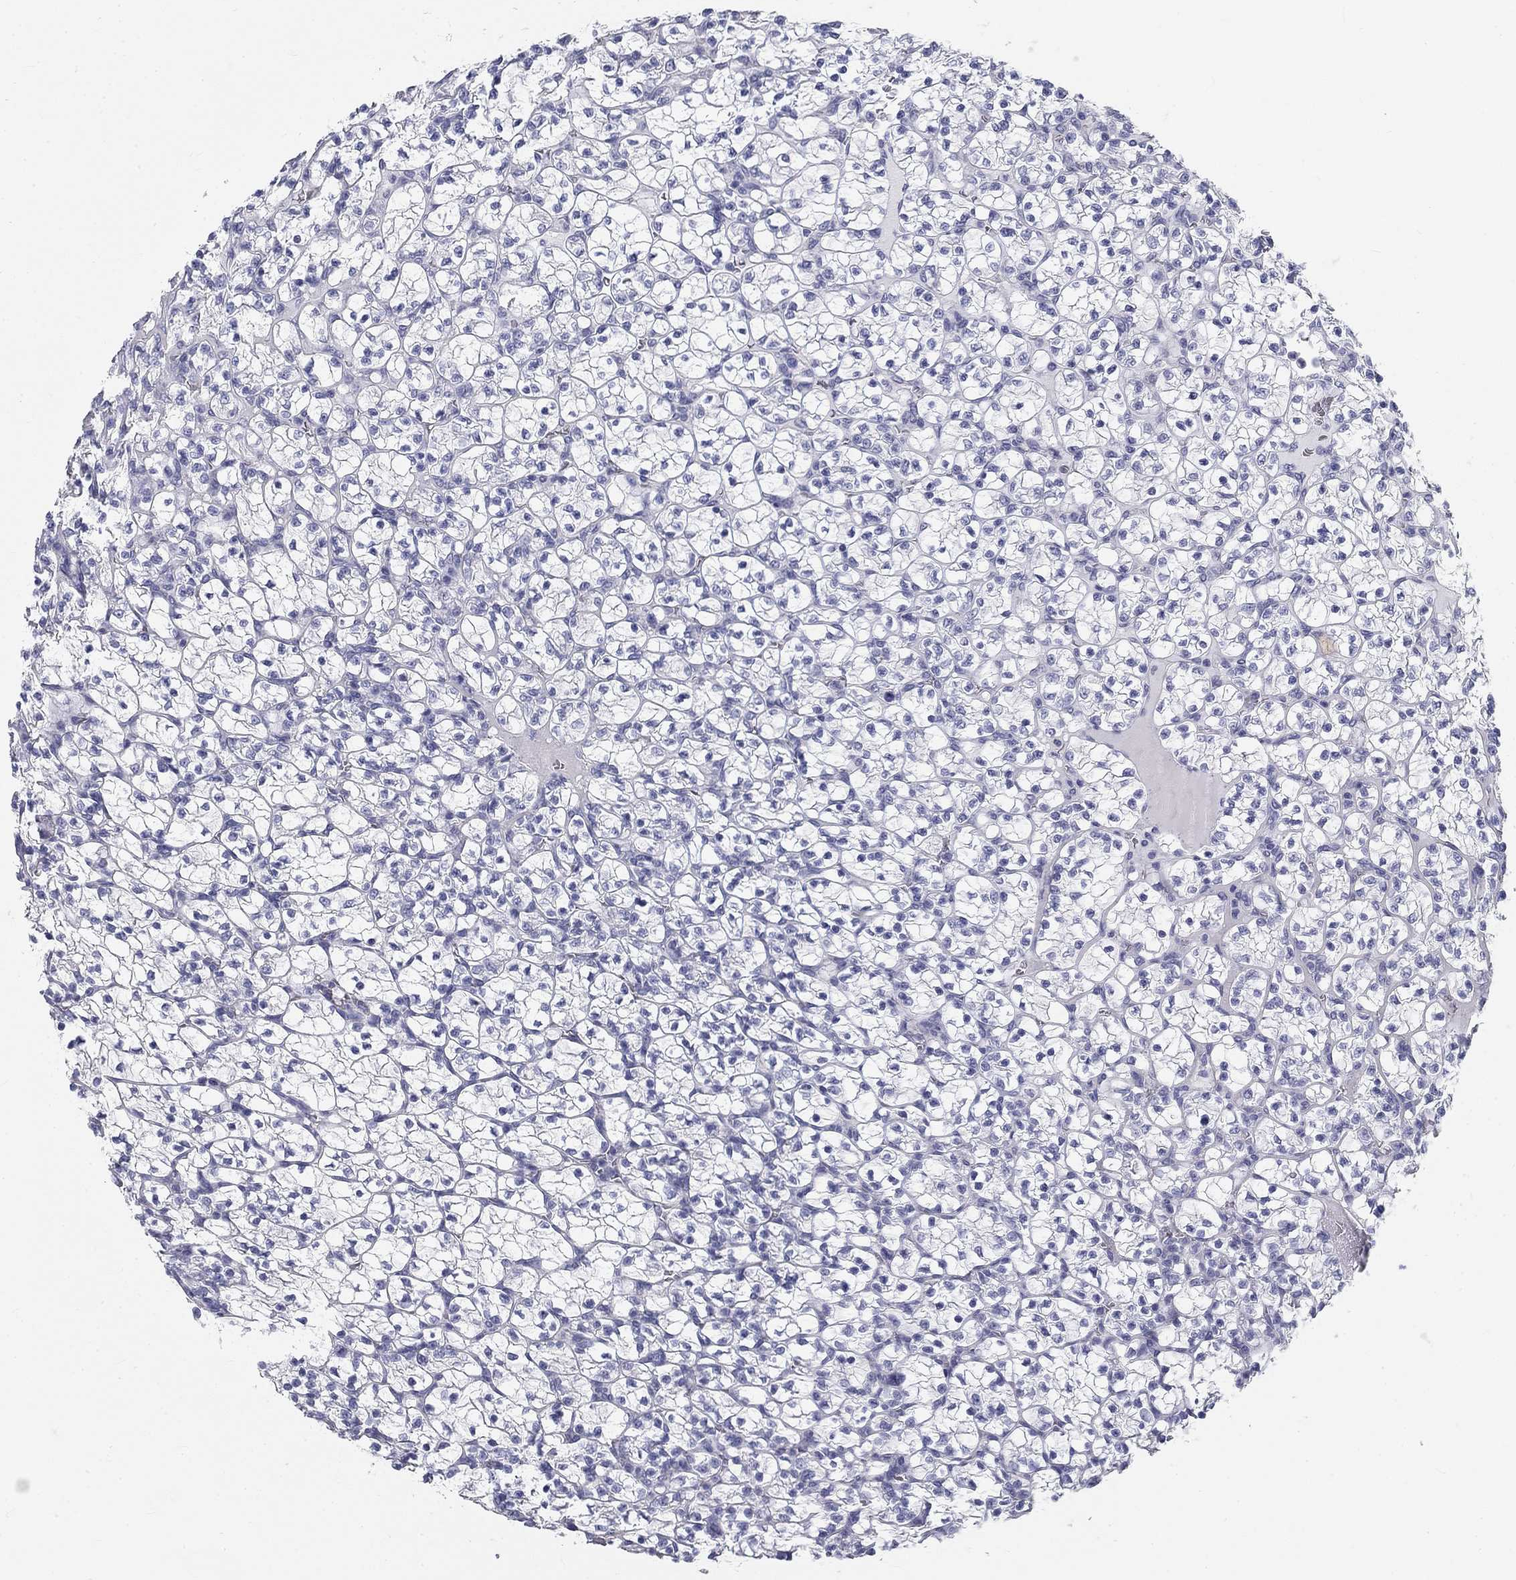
{"staining": {"intensity": "negative", "quantity": "none", "location": "none"}, "tissue": "renal cancer", "cell_type": "Tumor cells", "image_type": "cancer", "snomed": [{"axis": "morphology", "description": "Adenocarcinoma, NOS"}, {"axis": "topography", "description": "Kidney"}], "caption": "The photomicrograph shows no significant positivity in tumor cells of renal cancer (adenocarcinoma).", "gene": "GALNTL5", "patient": {"sex": "female", "age": 89}}